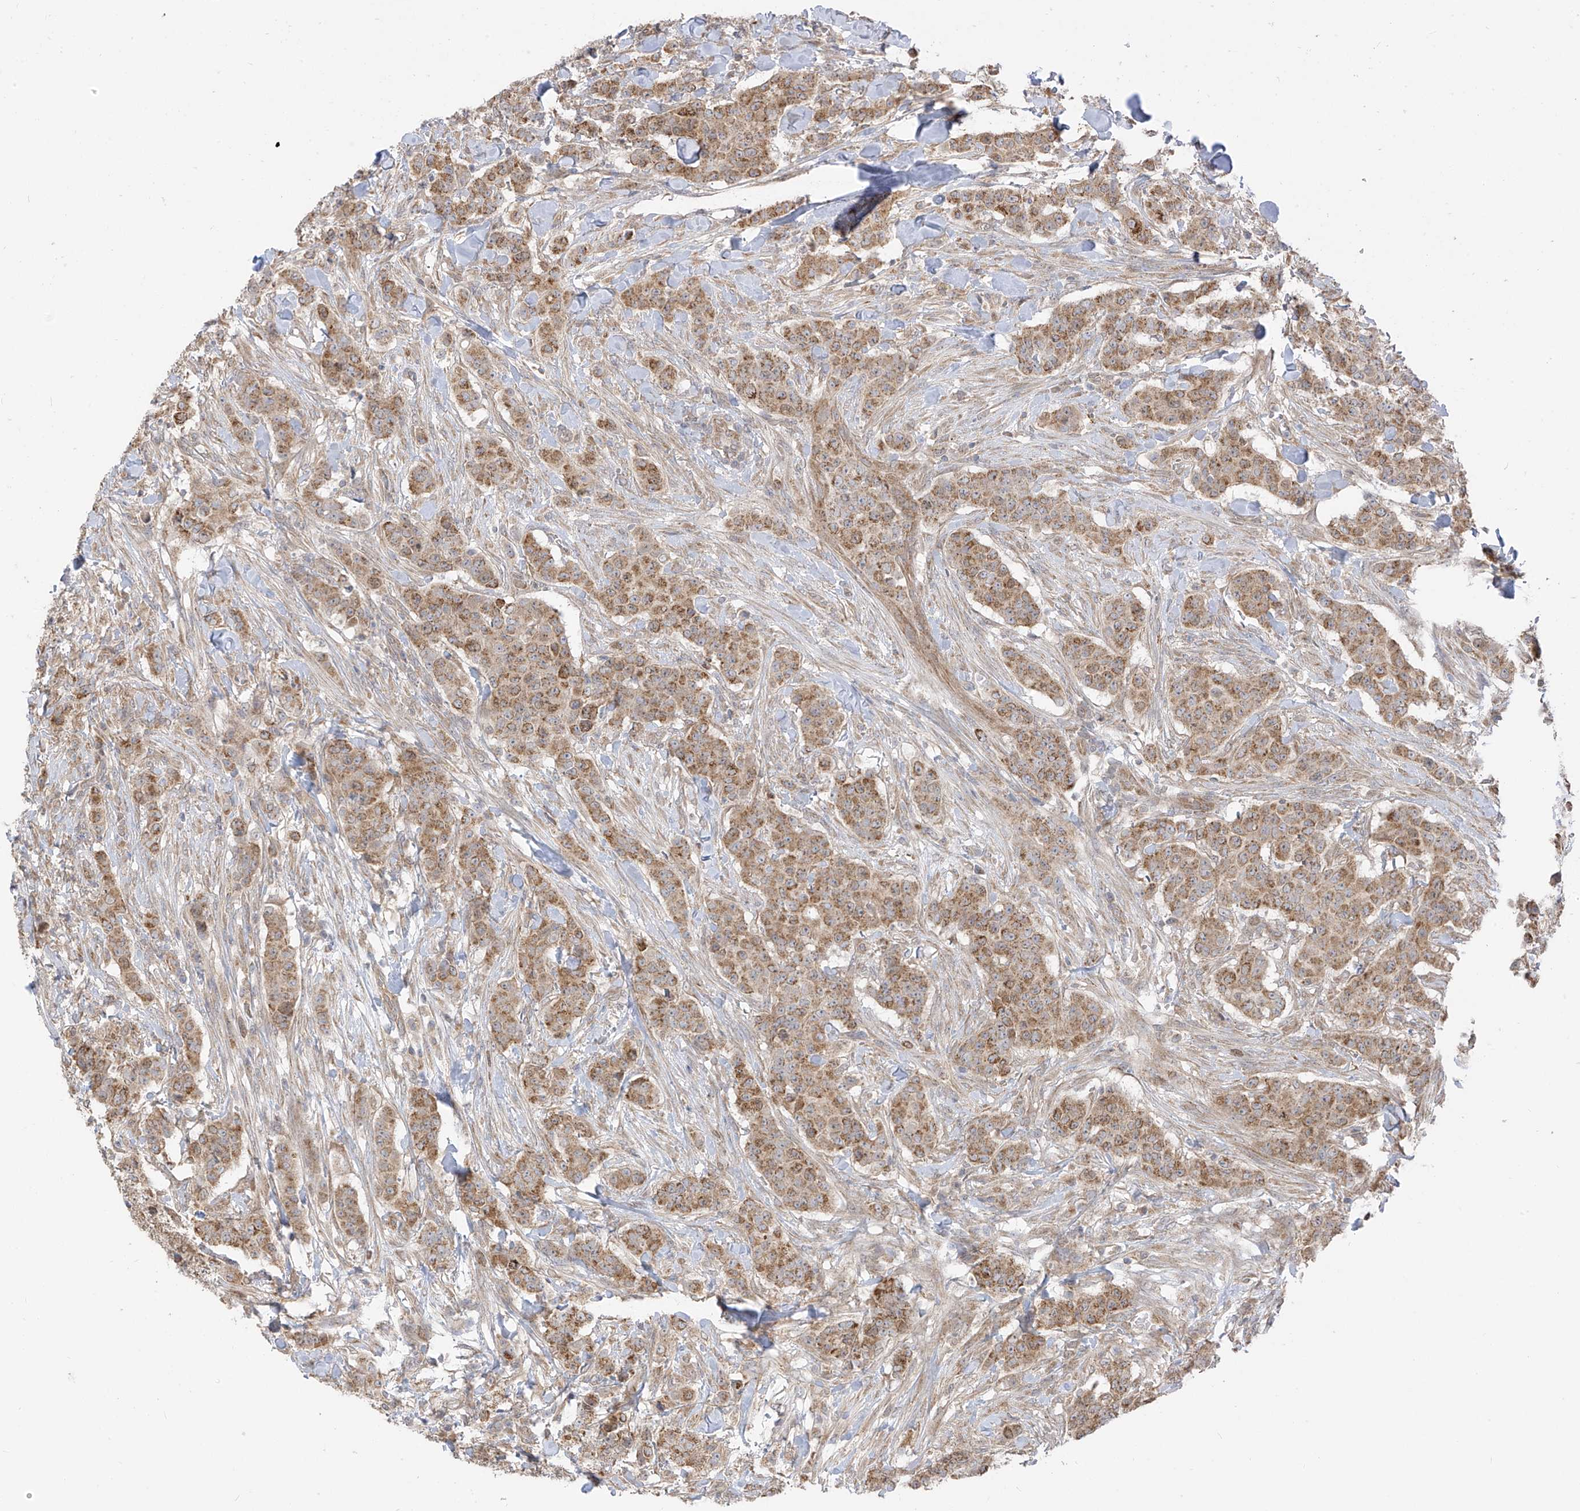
{"staining": {"intensity": "moderate", "quantity": ">75%", "location": "cytoplasmic/membranous"}, "tissue": "breast cancer", "cell_type": "Tumor cells", "image_type": "cancer", "snomed": [{"axis": "morphology", "description": "Duct carcinoma"}, {"axis": "topography", "description": "Breast"}], "caption": "A brown stain labels moderate cytoplasmic/membranous expression of a protein in human breast infiltrating ductal carcinoma tumor cells.", "gene": "PDE11A", "patient": {"sex": "female", "age": 40}}